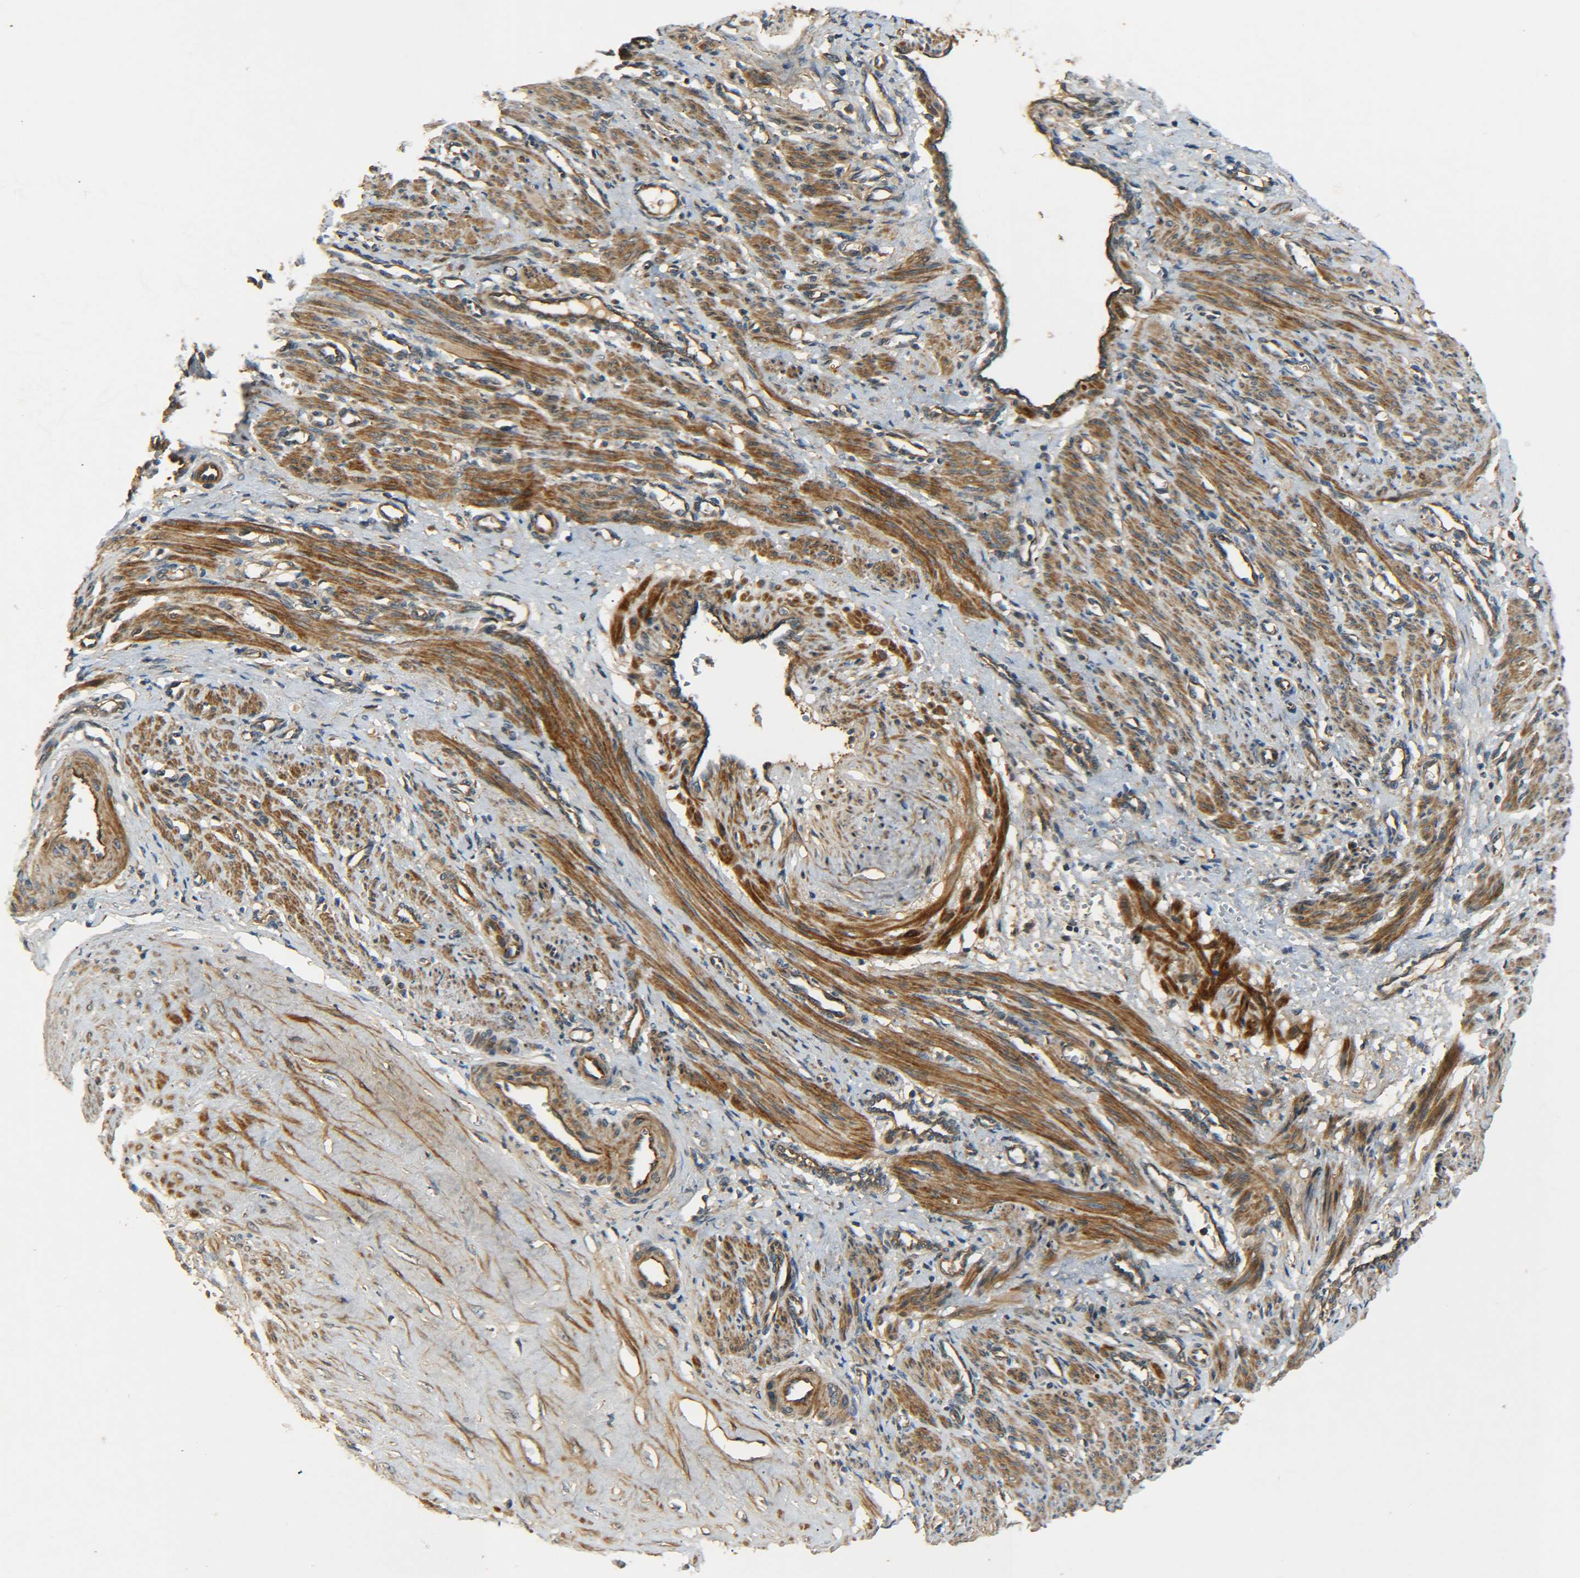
{"staining": {"intensity": "strong", "quantity": ">75%", "location": "cytoplasmic/membranous"}, "tissue": "smooth muscle", "cell_type": "Smooth muscle cells", "image_type": "normal", "snomed": [{"axis": "morphology", "description": "Normal tissue, NOS"}, {"axis": "topography", "description": "Endometrium"}], "caption": "IHC of normal human smooth muscle displays high levels of strong cytoplasmic/membranous positivity in about >75% of smooth muscle cells.", "gene": "LRCH3", "patient": {"sex": "female", "age": 33}}